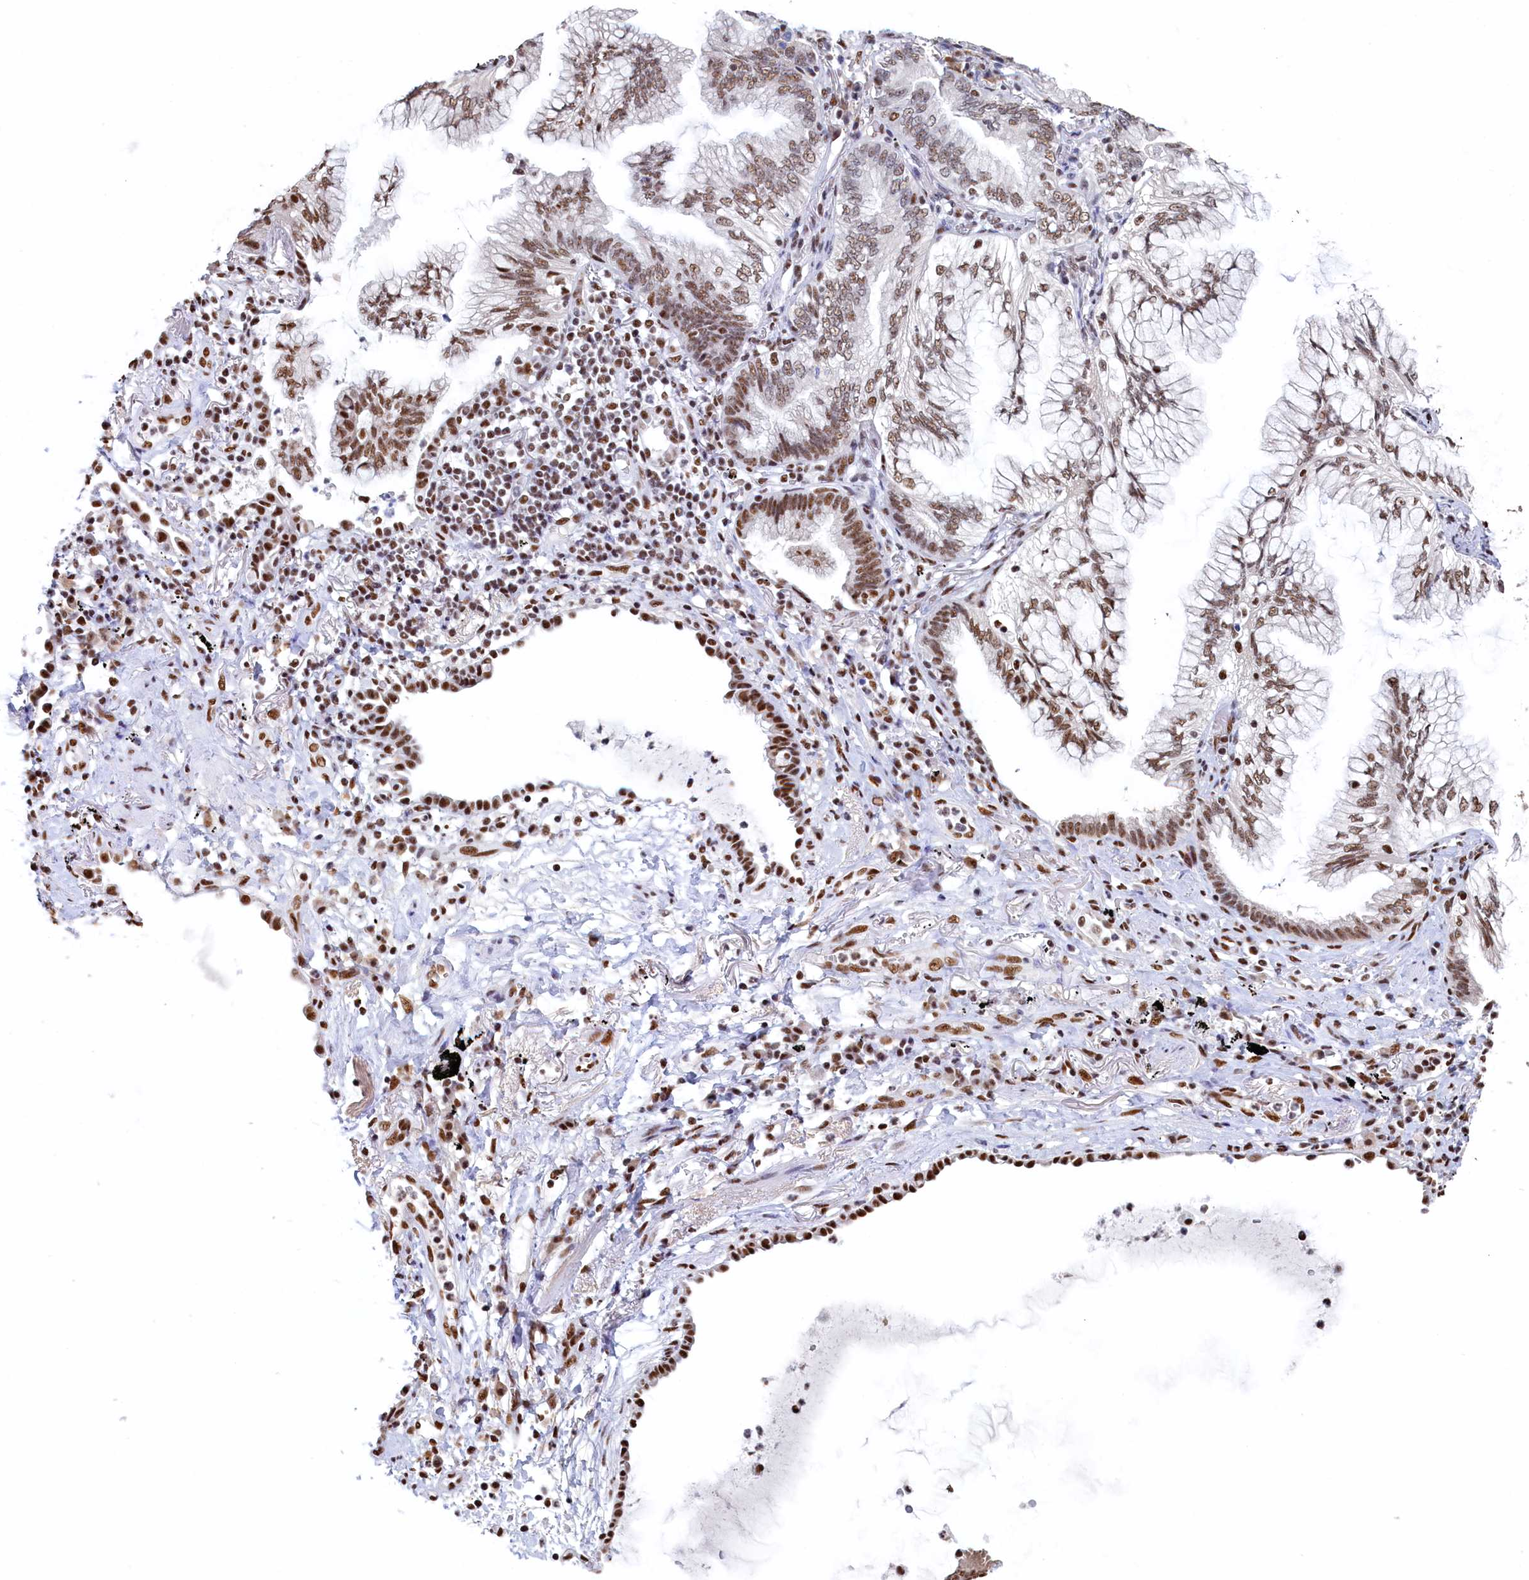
{"staining": {"intensity": "strong", "quantity": ">75%", "location": "nuclear"}, "tissue": "lung cancer", "cell_type": "Tumor cells", "image_type": "cancer", "snomed": [{"axis": "morphology", "description": "Adenocarcinoma, NOS"}, {"axis": "topography", "description": "Lung"}], "caption": "Tumor cells reveal high levels of strong nuclear expression in about >75% of cells in human lung adenocarcinoma.", "gene": "MOSPD3", "patient": {"sex": "female", "age": 70}}